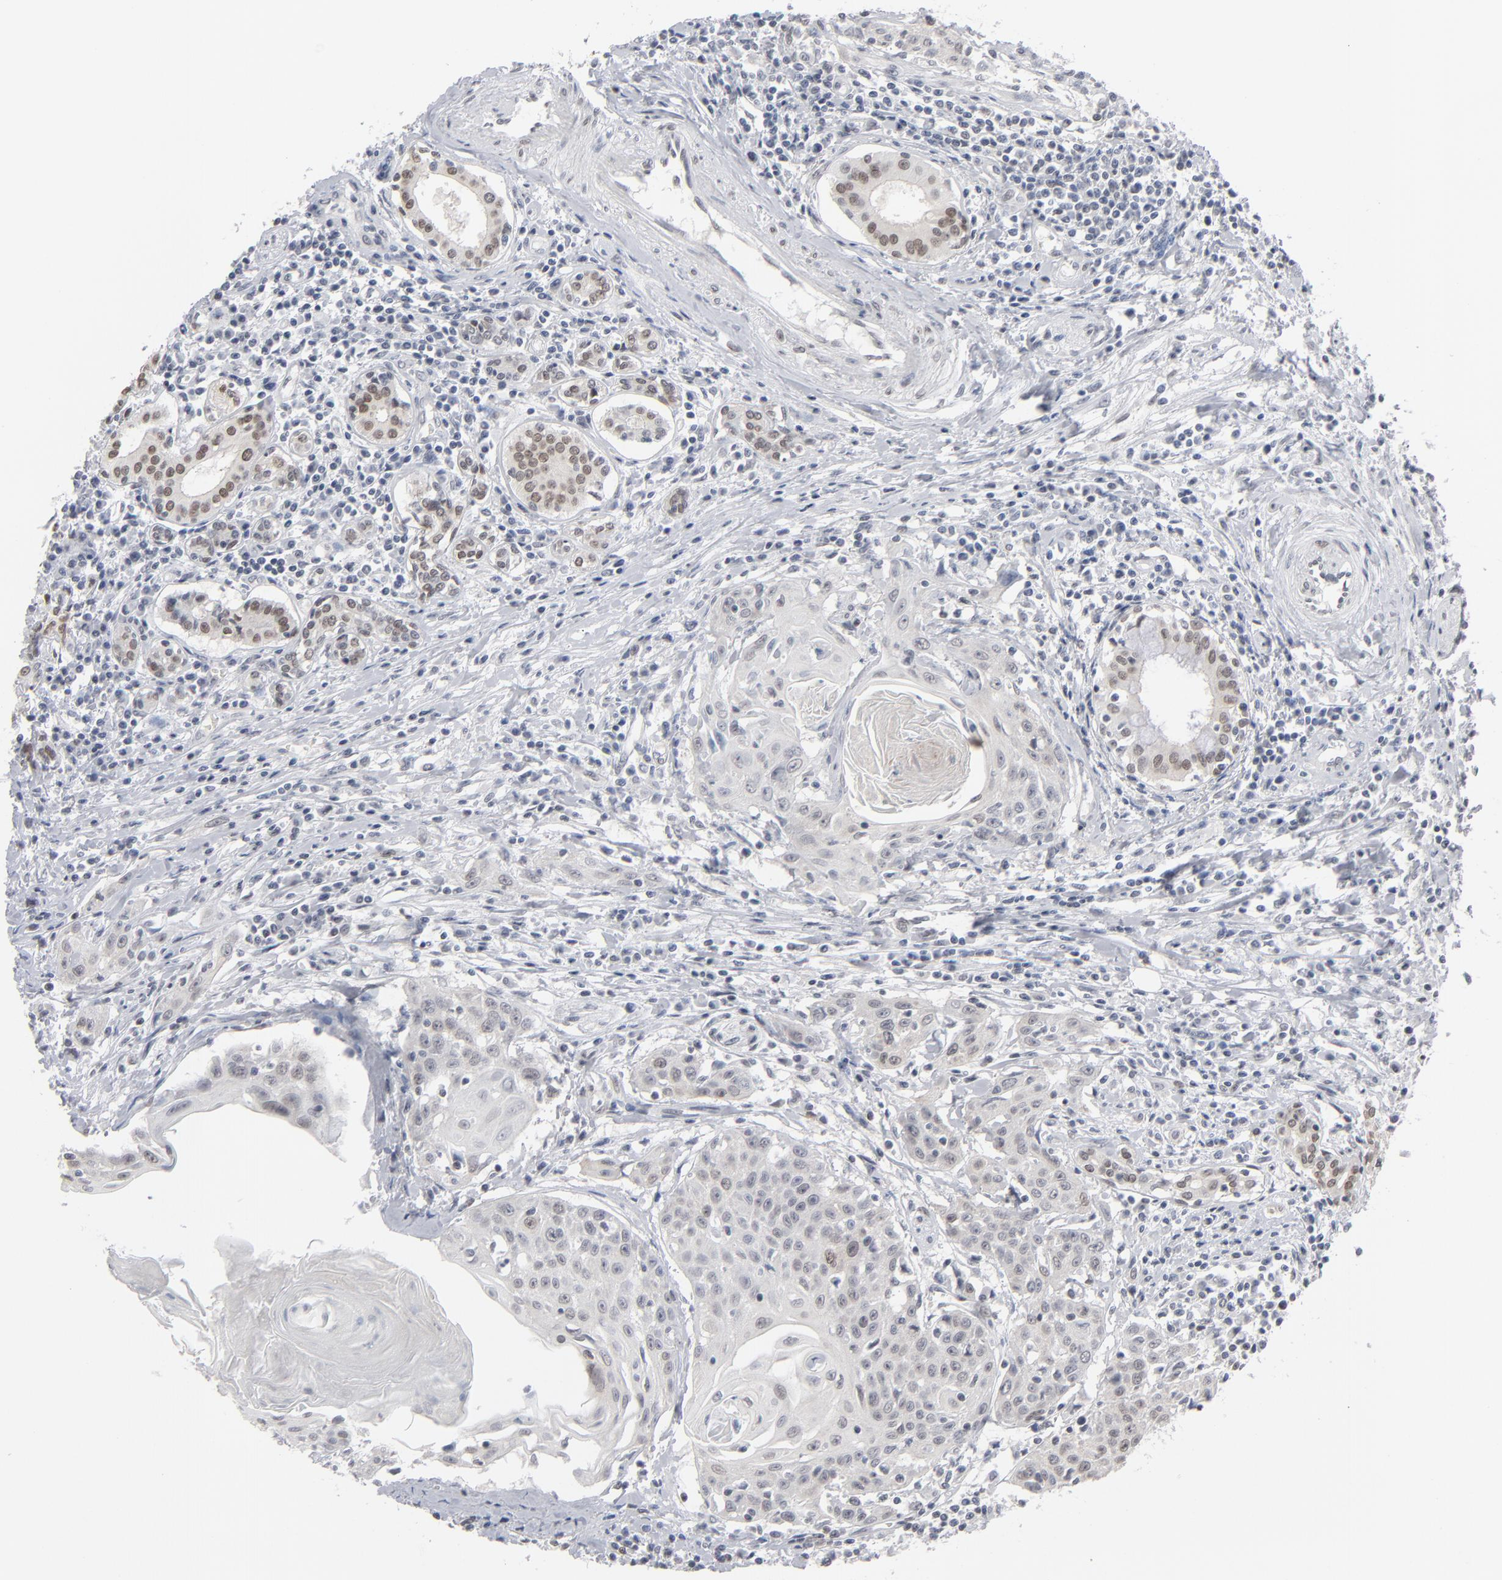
{"staining": {"intensity": "negative", "quantity": "none", "location": "none"}, "tissue": "head and neck cancer", "cell_type": "Tumor cells", "image_type": "cancer", "snomed": [{"axis": "morphology", "description": "Squamous cell carcinoma, NOS"}, {"axis": "morphology", "description": "Squamous cell carcinoma, metastatic, NOS"}, {"axis": "topography", "description": "Lymph node"}, {"axis": "topography", "description": "Salivary gland"}, {"axis": "topography", "description": "Head-Neck"}], "caption": "Immunohistochemical staining of head and neck cancer (squamous cell carcinoma) displays no significant staining in tumor cells. (Immunohistochemistry, brightfield microscopy, high magnification).", "gene": "IRF9", "patient": {"sex": "female", "age": 74}}